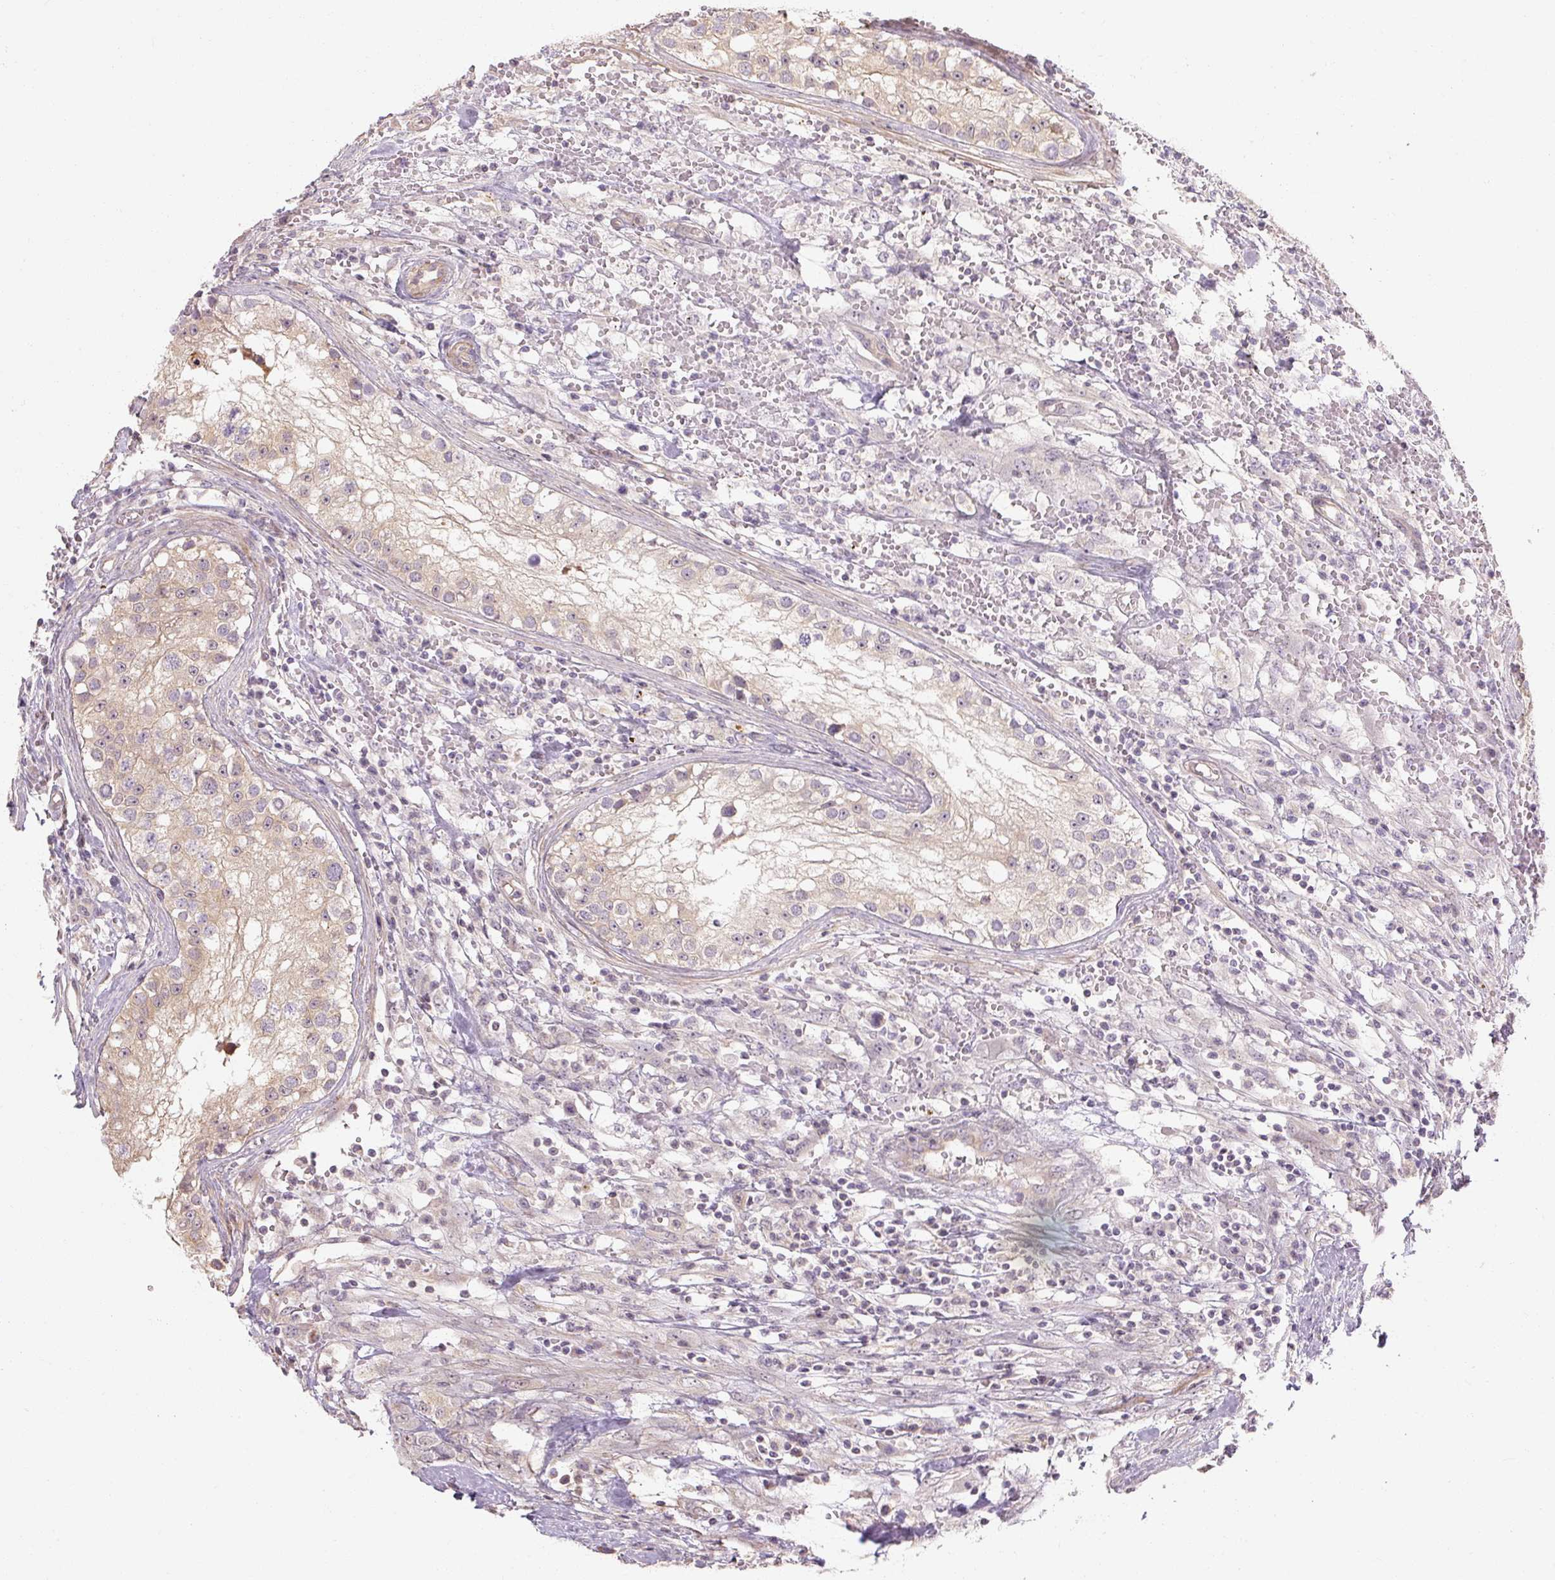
{"staining": {"intensity": "negative", "quantity": "none", "location": "none"}, "tissue": "testis cancer", "cell_type": "Tumor cells", "image_type": "cancer", "snomed": [{"axis": "morphology", "description": "Carcinoma, Embryonal, NOS"}, {"axis": "topography", "description": "Testis"}], "caption": "High magnification brightfield microscopy of testis cancer stained with DAB (brown) and counterstained with hematoxylin (blue): tumor cells show no significant expression.", "gene": "RB1CC1", "patient": {"sex": "male", "age": 25}}